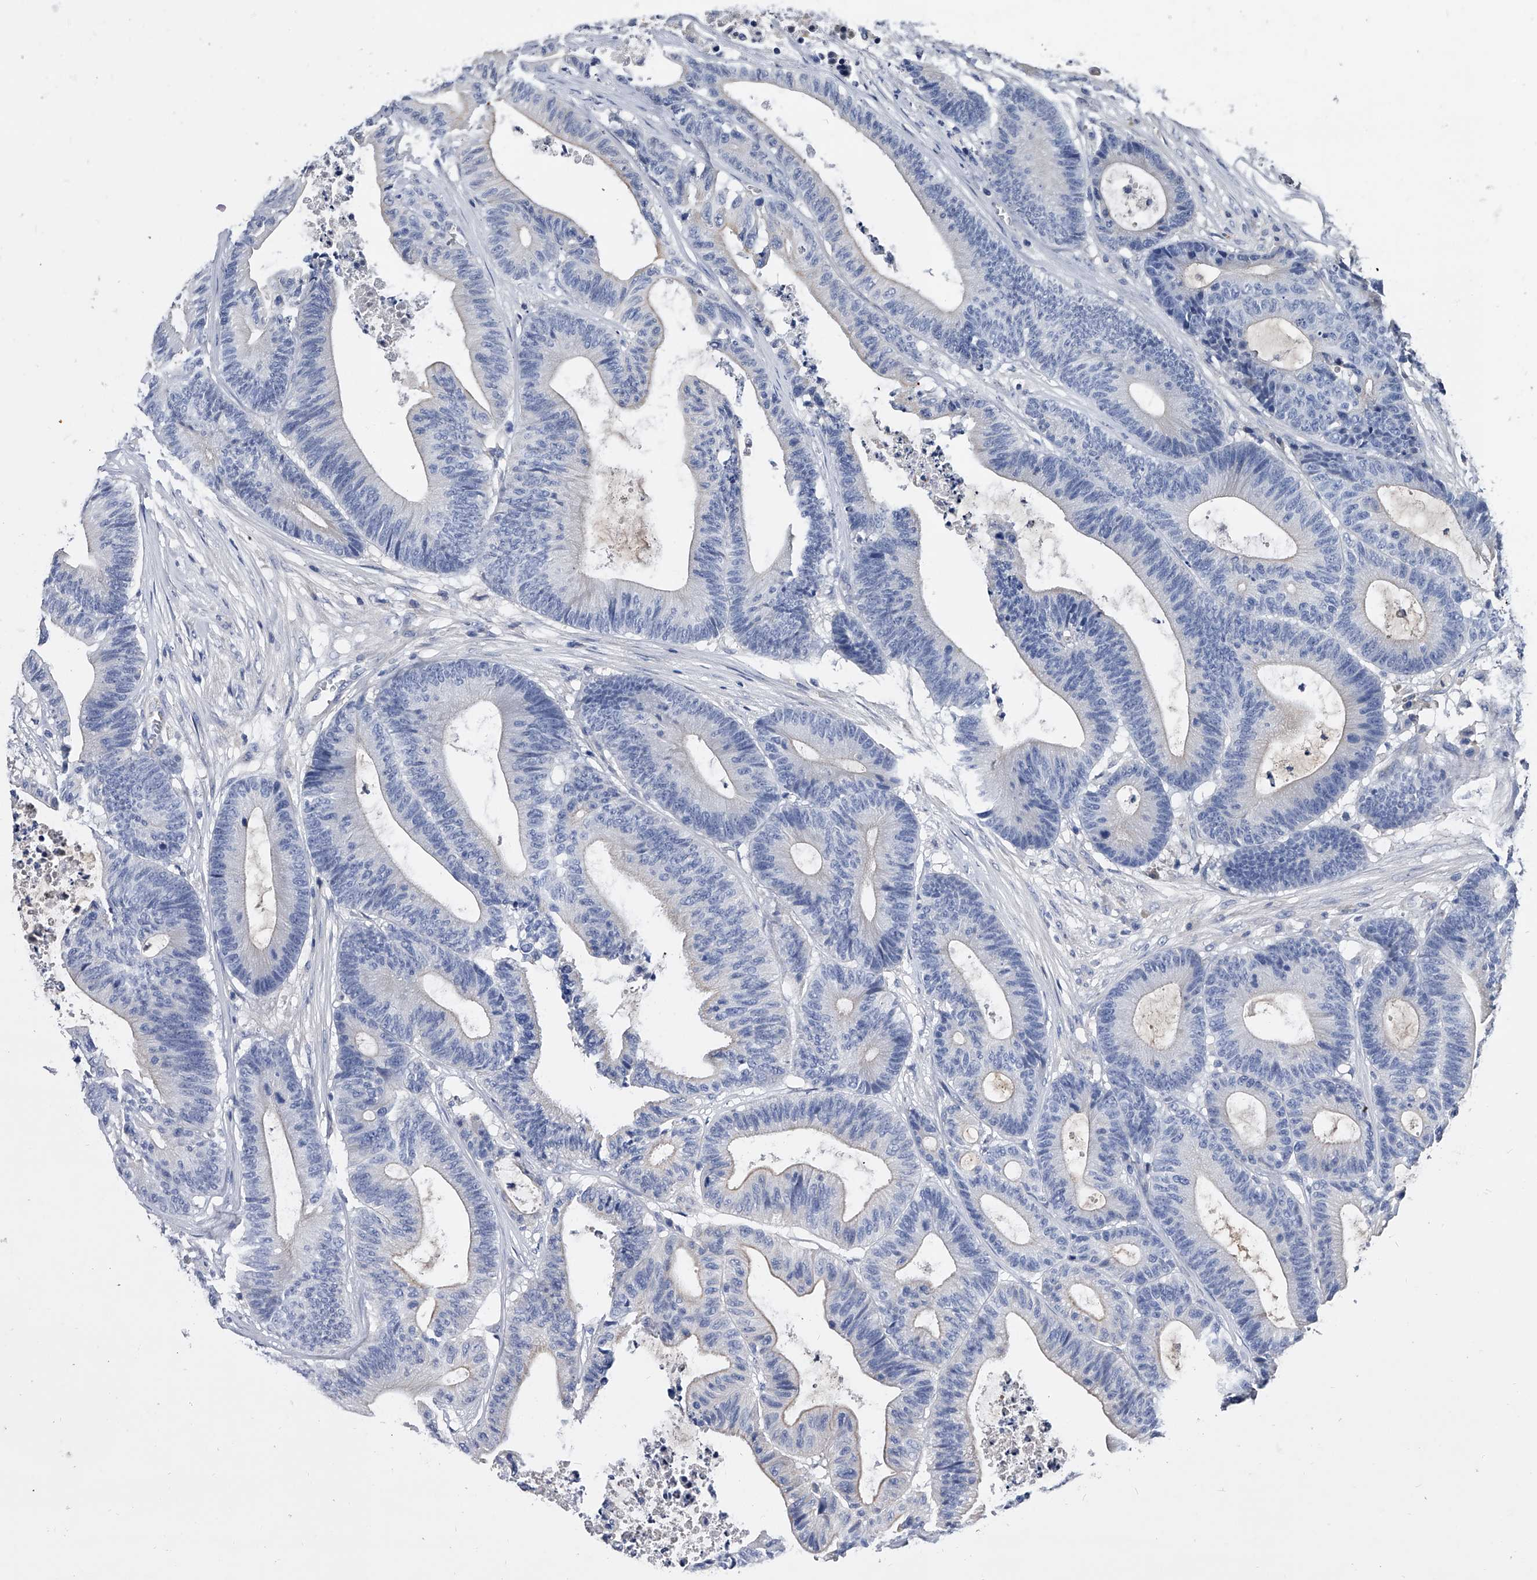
{"staining": {"intensity": "negative", "quantity": "none", "location": "none"}, "tissue": "colorectal cancer", "cell_type": "Tumor cells", "image_type": "cancer", "snomed": [{"axis": "morphology", "description": "Adenocarcinoma, NOS"}, {"axis": "topography", "description": "Colon"}], "caption": "High power microscopy micrograph of an immunohistochemistry micrograph of colorectal adenocarcinoma, revealing no significant expression in tumor cells.", "gene": "EFCAB7", "patient": {"sex": "female", "age": 84}}